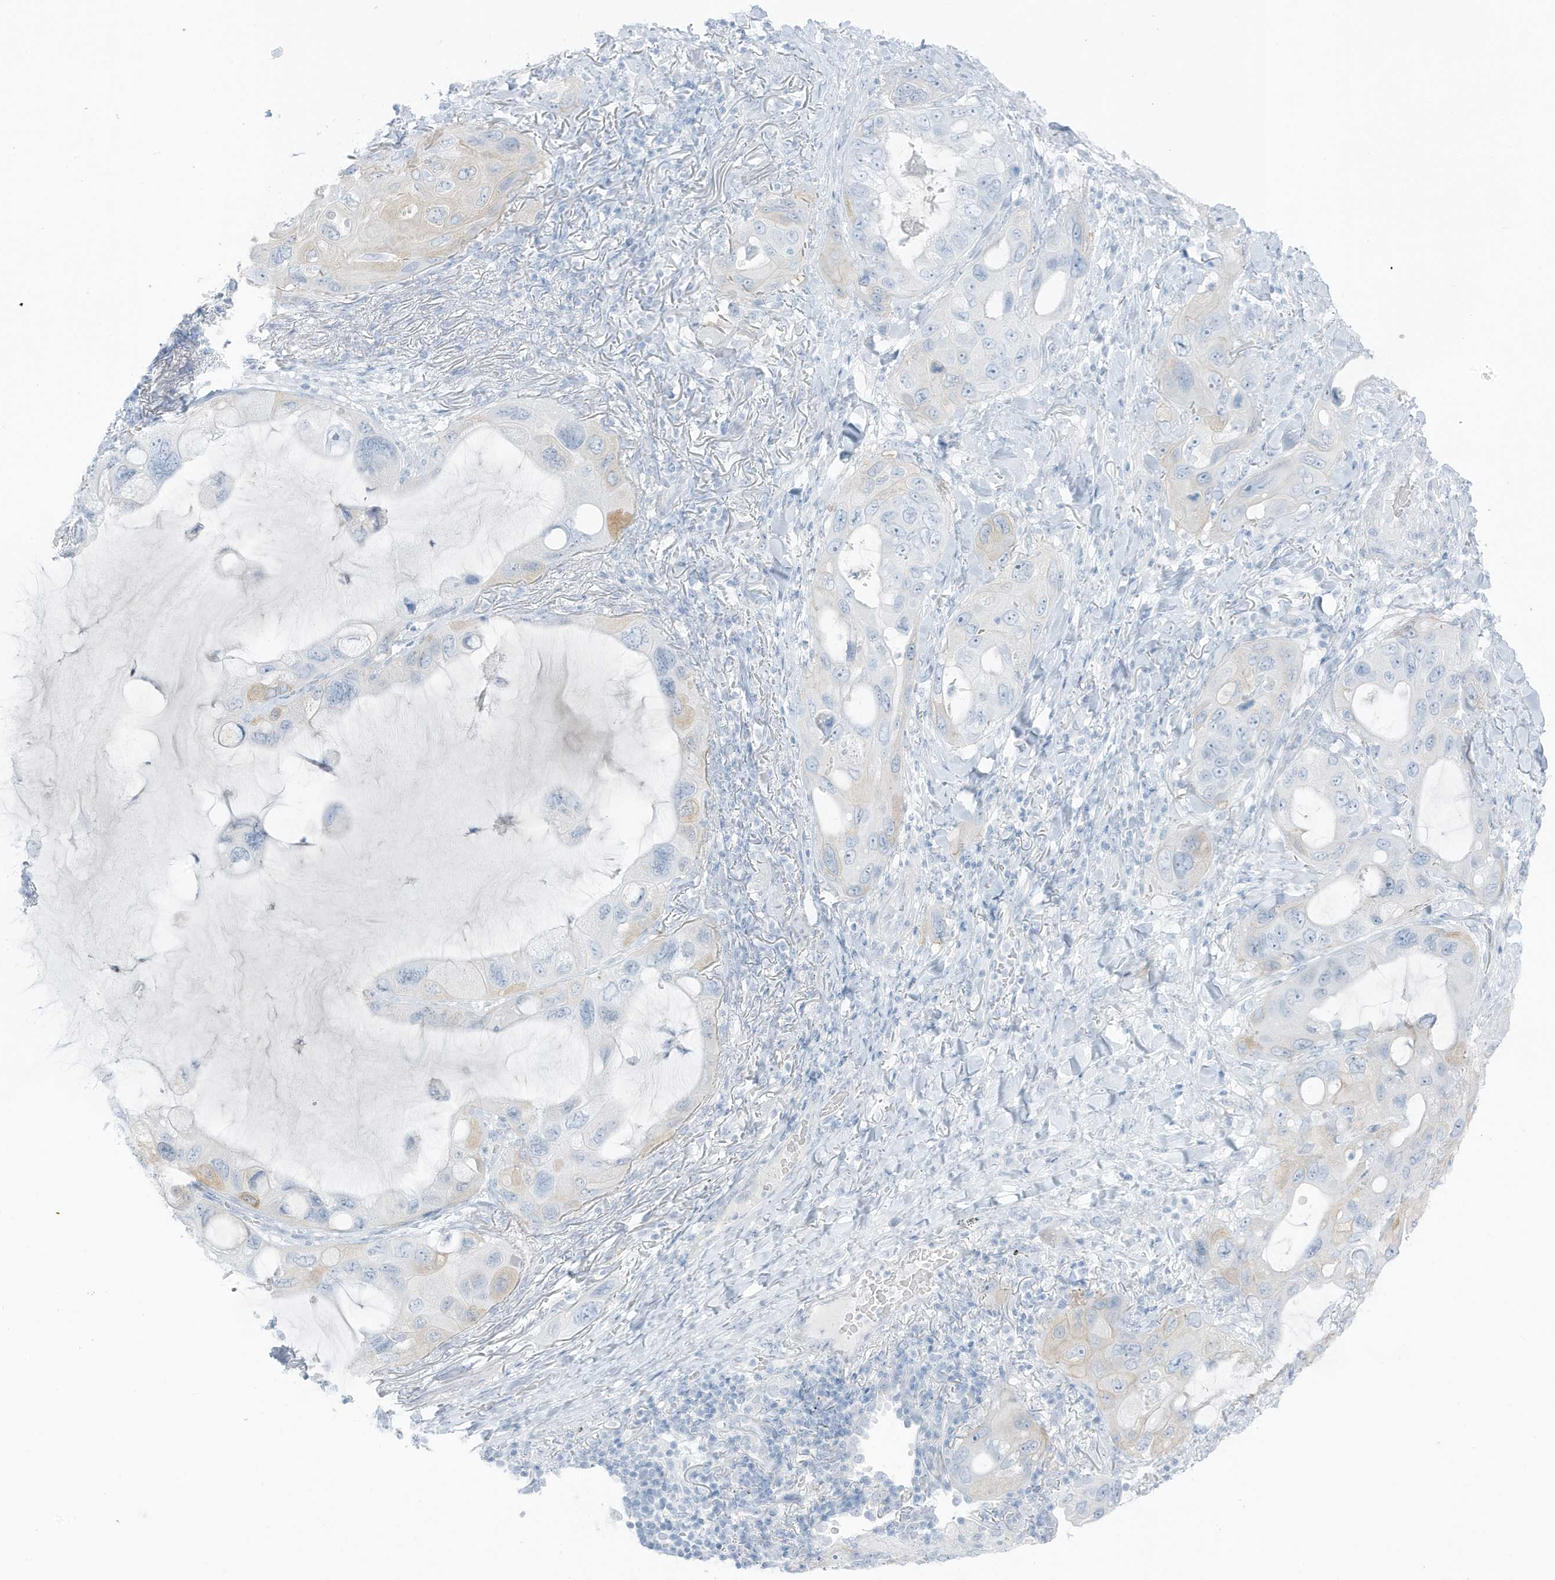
{"staining": {"intensity": "negative", "quantity": "none", "location": "none"}, "tissue": "lung cancer", "cell_type": "Tumor cells", "image_type": "cancer", "snomed": [{"axis": "morphology", "description": "Squamous cell carcinoma, NOS"}, {"axis": "topography", "description": "Lung"}], "caption": "This micrograph is of lung cancer stained with immunohistochemistry (IHC) to label a protein in brown with the nuclei are counter-stained blue. There is no staining in tumor cells.", "gene": "ZFP64", "patient": {"sex": "female", "age": 73}}